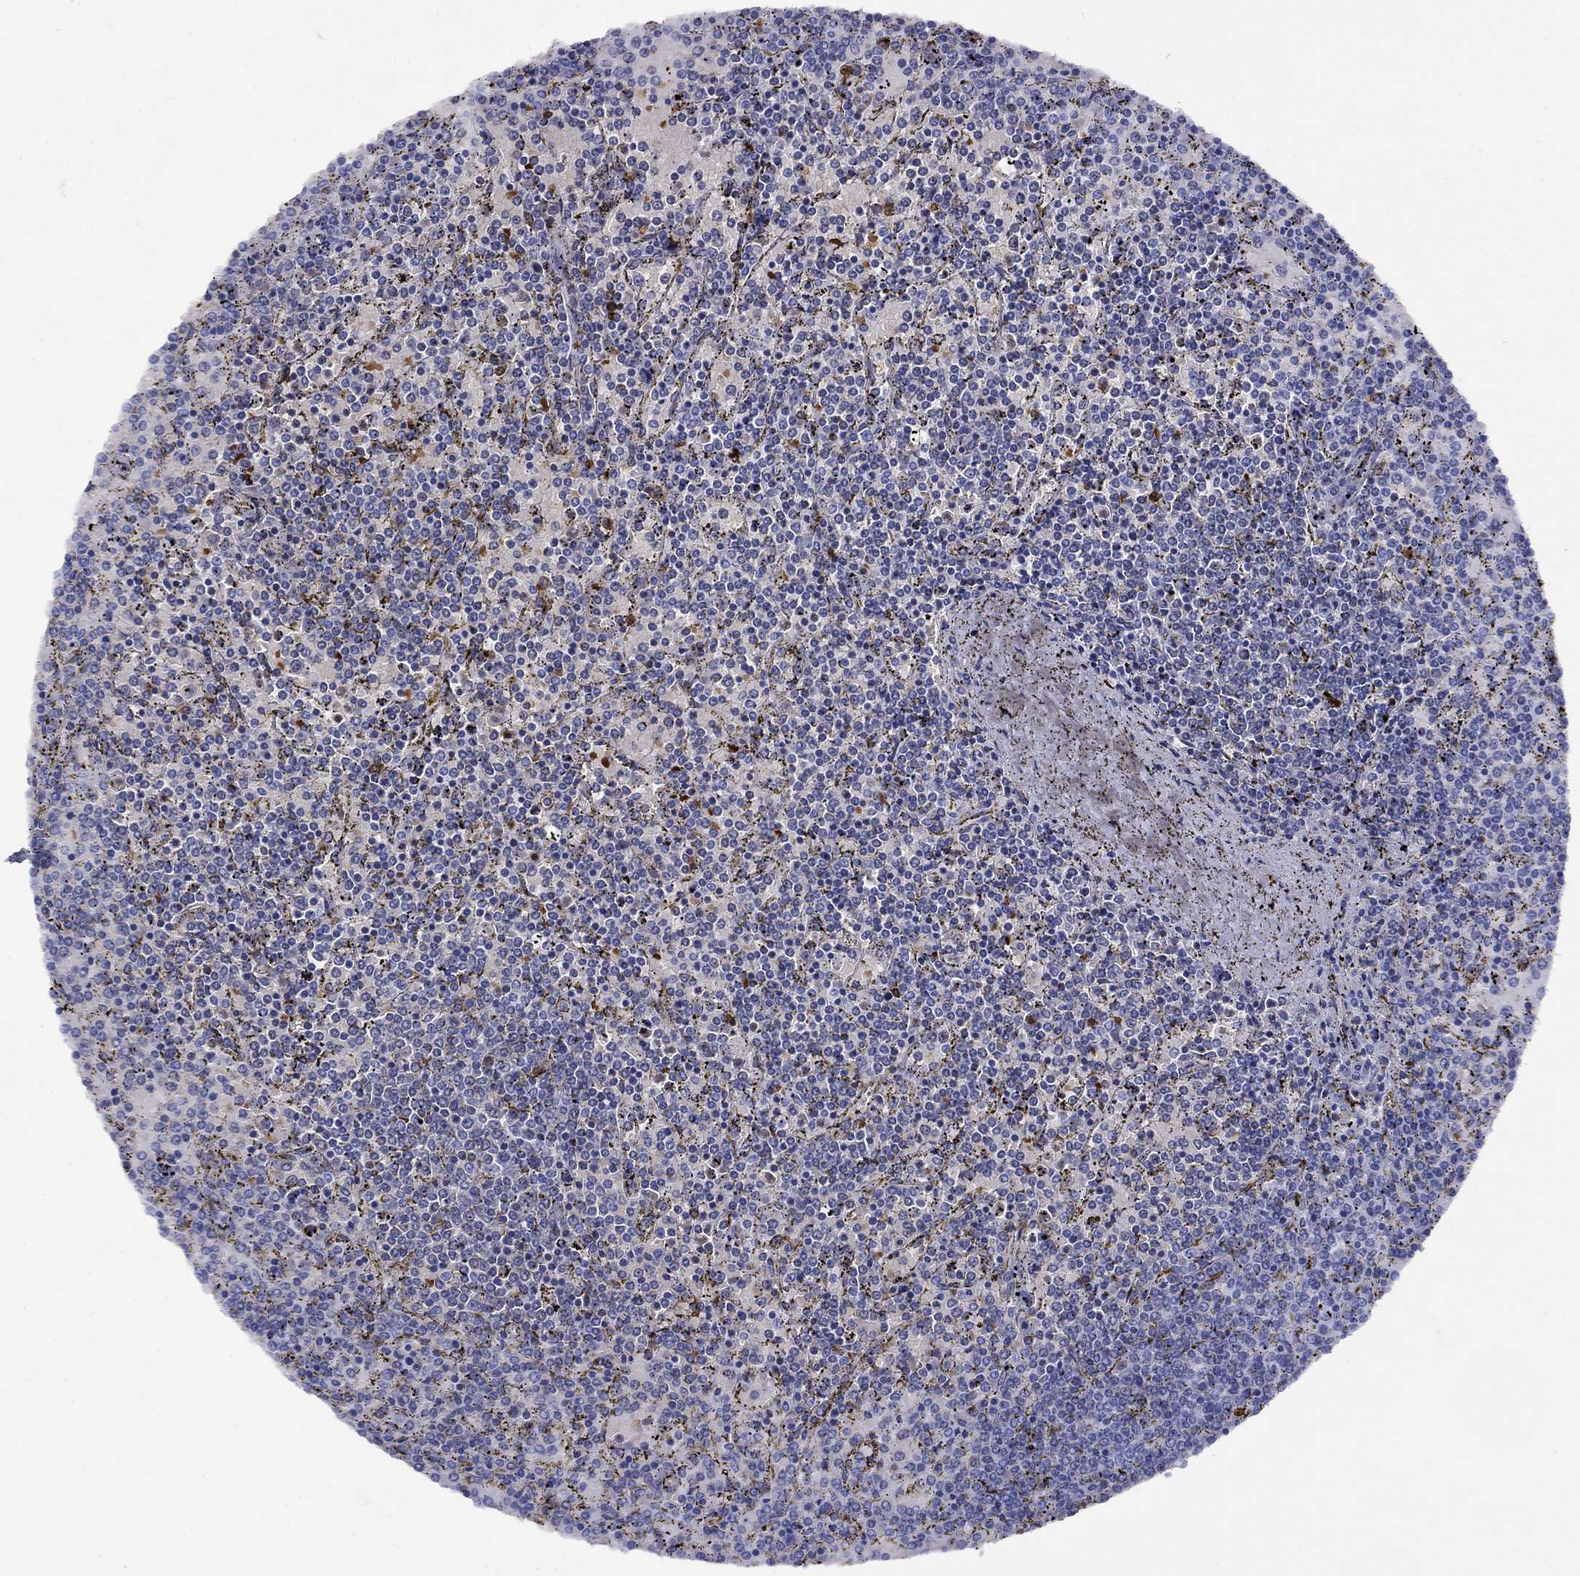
{"staining": {"intensity": "negative", "quantity": "none", "location": "none"}, "tissue": "lymphoma", "cell_type": "Tumor cells", "image_type": "cancer", "snomed": [{"axis": "morphology", "description": "Malignant lymphoma, non-Hodgkin's type, Low grade"}, {"axis": "topography", "description": "Spleen"}], "caption": "A histopathology image of malignant lymphoma, non-Hodgkin's type (low-grade) stained for a protein reveals no brown staining in tumor cells. The staining is performed using DAB brown chromogen with nuclei counter-stained in using hematoxylin.", "gene": "ROM1", "patient": {"sex": "female", "age": 77}}